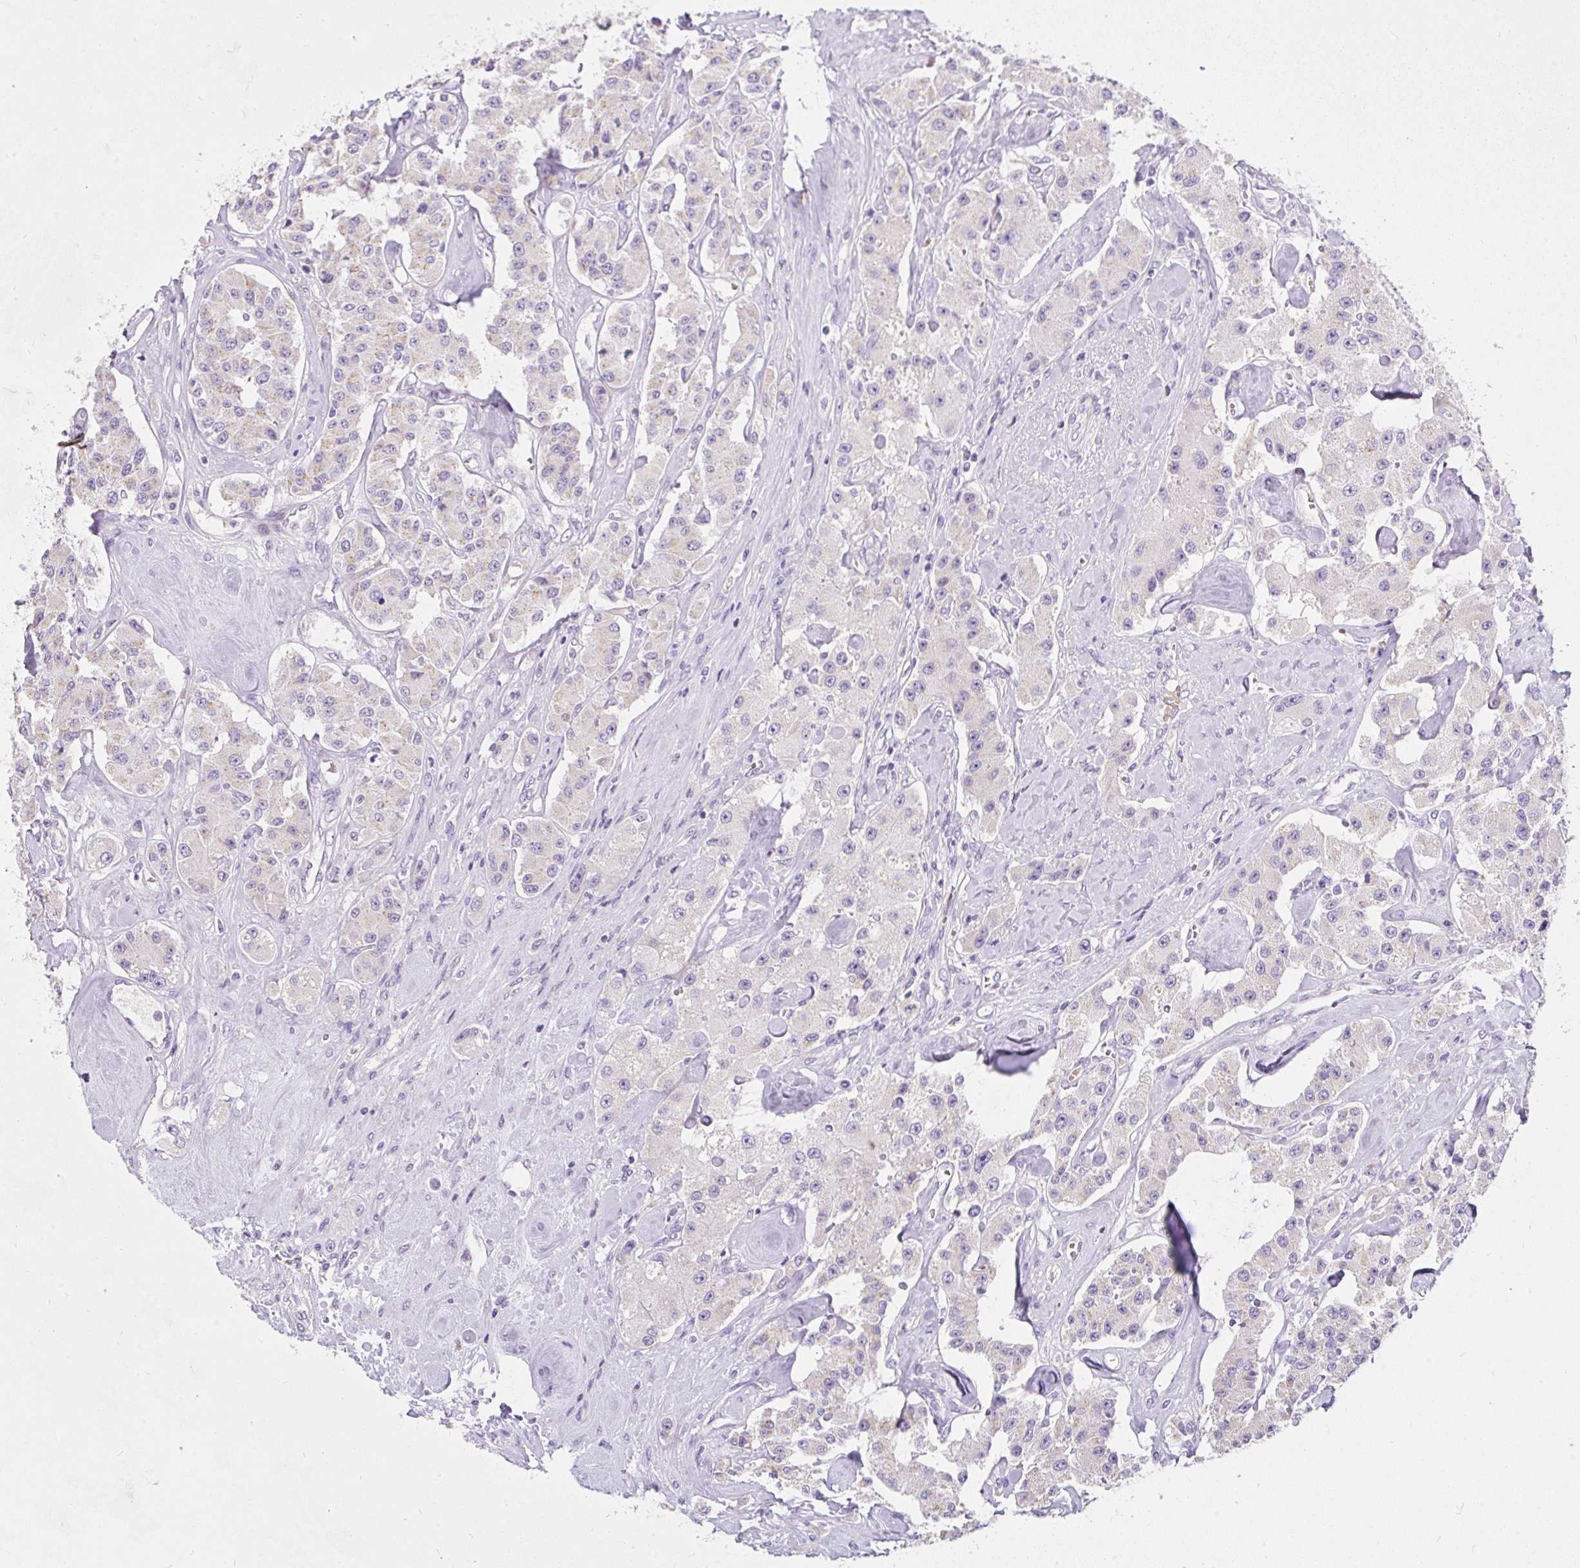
{"staining": {"intensity": "negative", "quantity": "none", "location": "none"}, "tissue": "carcinoid", "cell_type": "Tumor cells", "image_type": "cancer", "snomed": [{"axis": "morphology", "description": "Carcinoid, malignant, NOS"}, {"axis": "topography", "description": "Pancreas"}], "caption": "Micrograph shows no protein staining in tumor cells of carcinoid tissue.", "gene": "DTX4", "patient": {"sex": "male", "age": 41}}